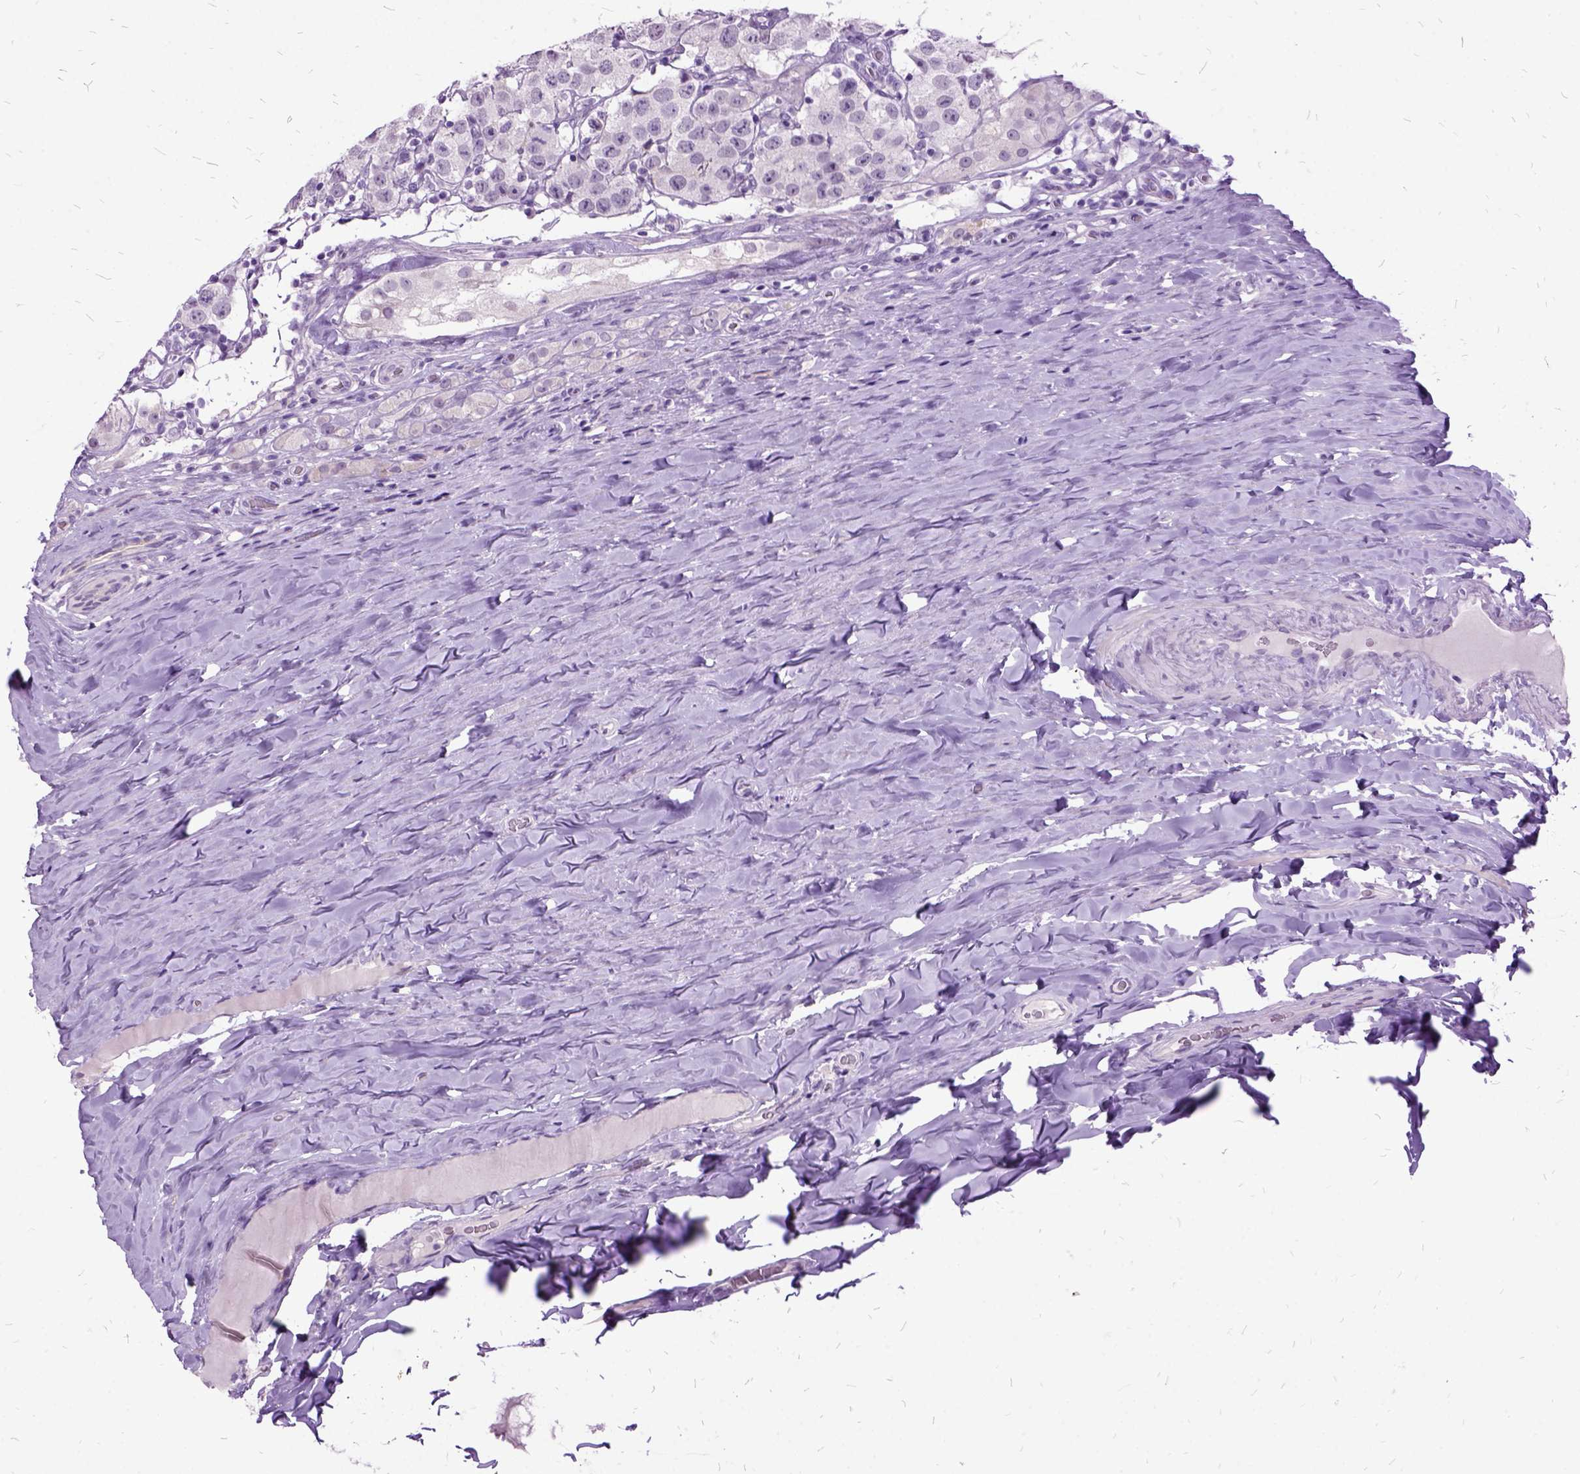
{"staining": {"intensity": "negative", "quantity": "none", "location": "none"}, "tissue": "testis cancer", "cell_type": "Tumor cells", "image_type": "cancer", "snomed": [{"axis": "morphology", "description": "Seminoma, NOS"}, {"axis": "topography", "description": "Testis"}], "caption": "High power microscopy photomicrograph of an immunohistochemistry (IHC) histopathology image of testis cancer (seminoma), revealing no significant staining in tumor cells.", "gene": "MME", "patient": {"sex": "male", "age": 34}}